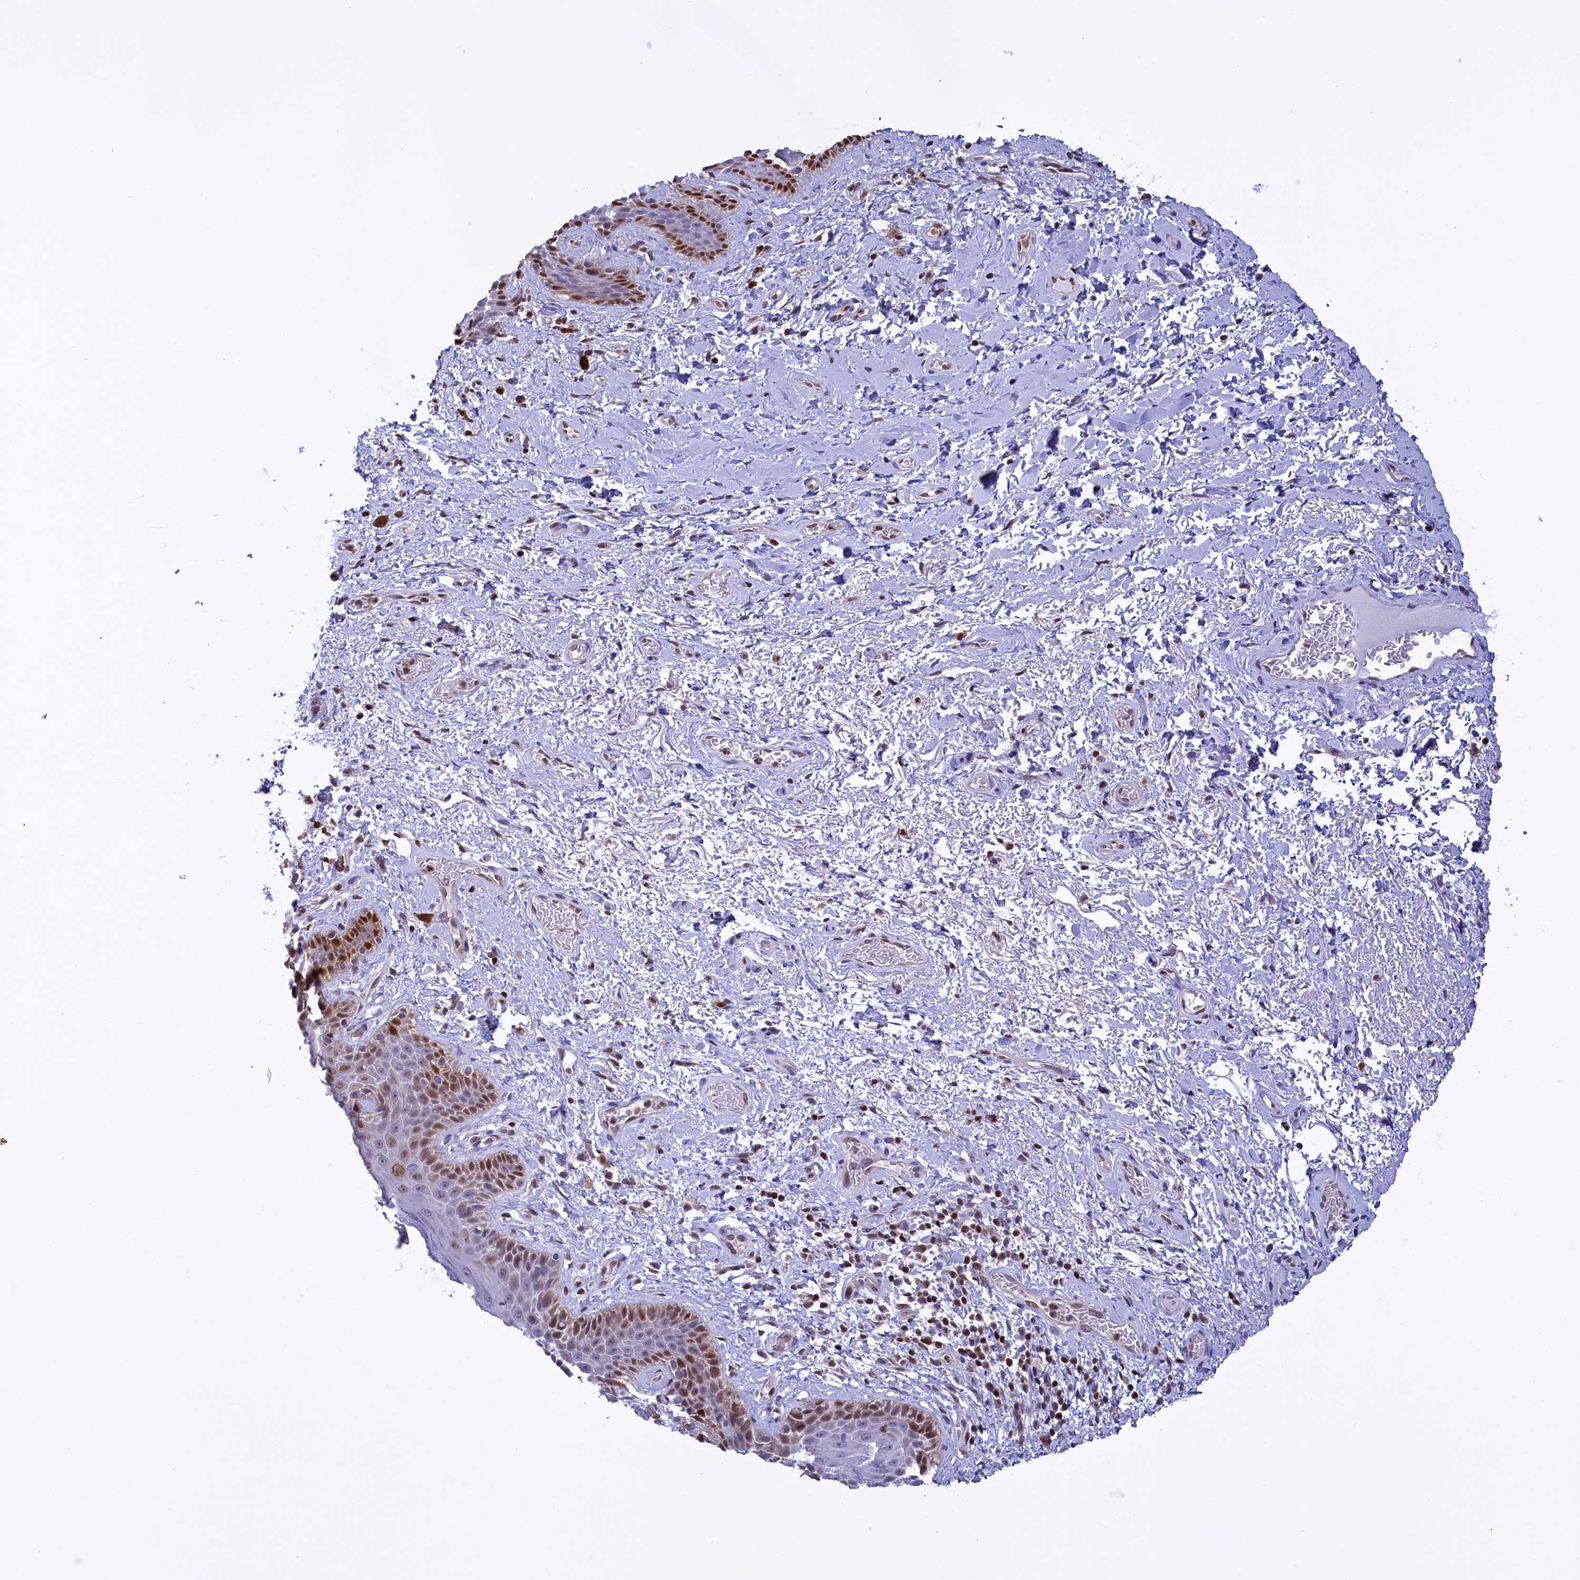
{"staining": {"intensity": "moderate", "quantity": "25%-75%", "location": "cytoplasmic/membranous,nuclear"}, "tissue": "skin", "cell_type": "Epidermal cells", "image_type": "normal", "snomed": [{"axis": "morphology", "description": "Normal tissue, NOS"}, {"axis": "topography", "description": "Anal"}], "caption": "Protein staining reveals moderate cytoplasmic/membranous,nuclear positivity in about 25%-75% of epidermal cells in unremarkable skin.", "gene": "IZUMO2", "patient": {"sex": "female", "age": 46}}